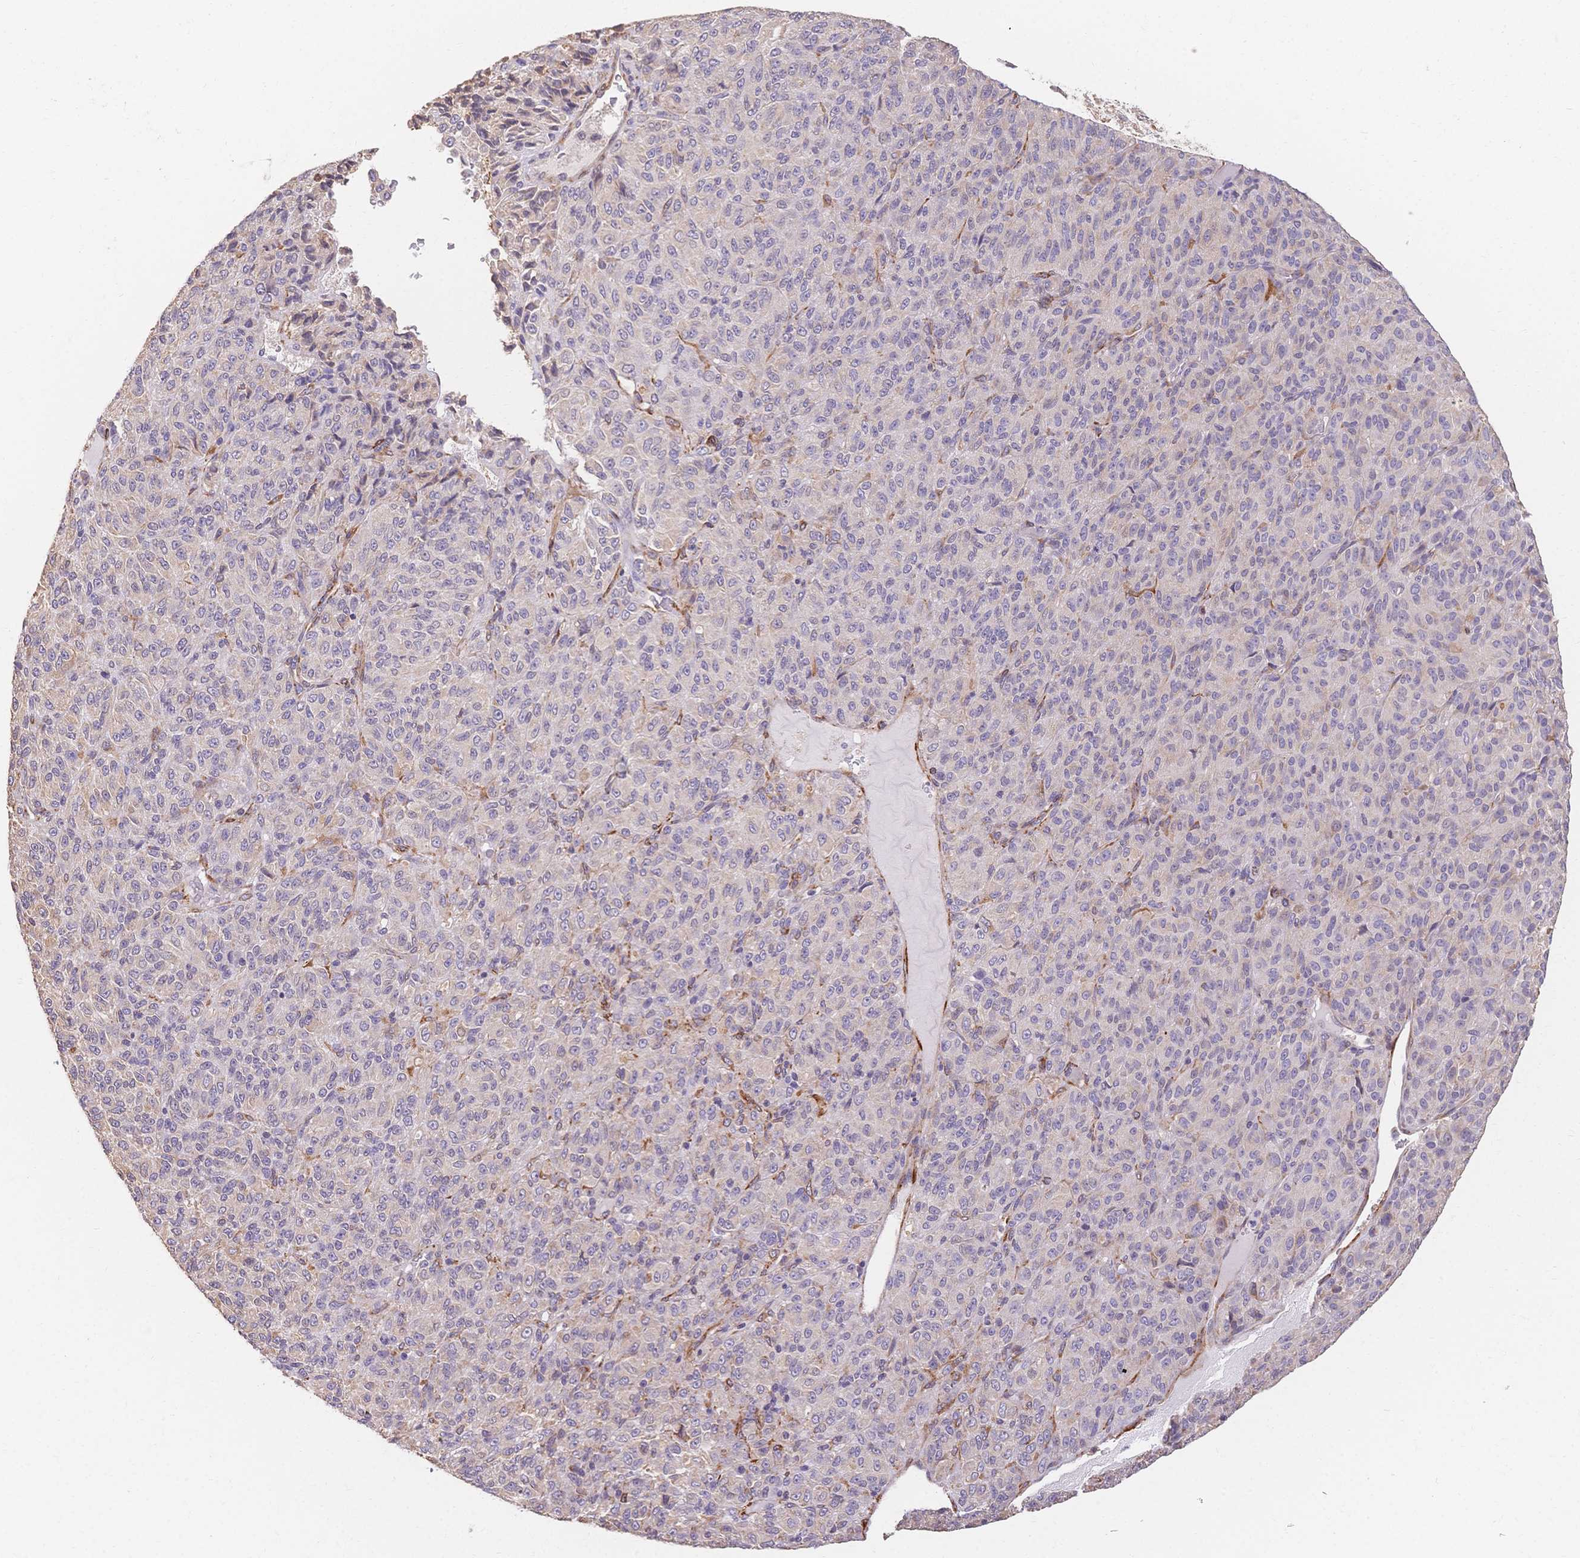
{"staining": {"intensity": "negative", "quantity": "none", "location": "none"}, "tissue": "melanoma", "cell_type": "Tumor cells", "image_type": "cancer", "snomed": [{"axis": "morphology", "description": "Malignant melanoma, Metastatic site"}, {"axis": "topography", "description": "Brain"}], "caption": "Immunohistochemistry (IHC) of melanoma exhibits no staining in tumor cells.", "gene": "HS3ST5", "patient": {"sex": "female", "age": 56}}